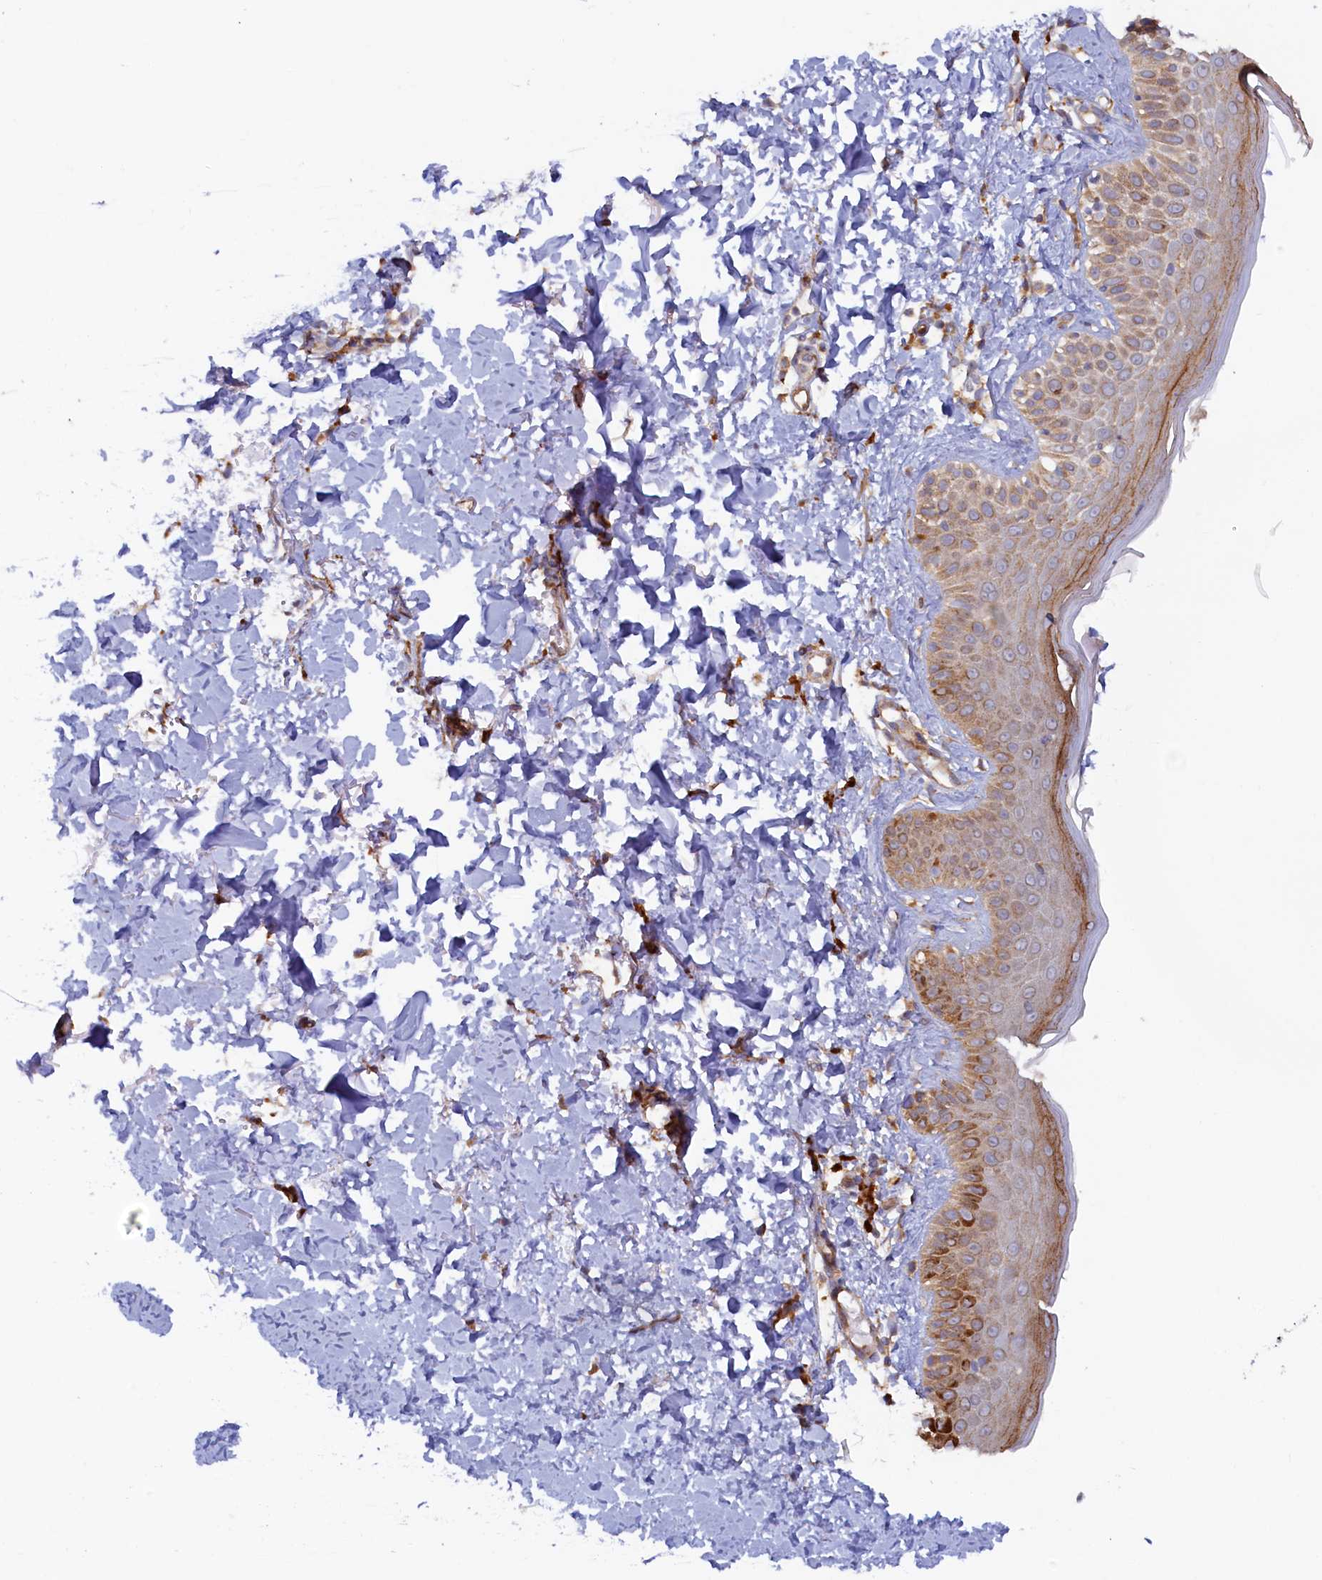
{"staining": {"intensity": "moderate", "quantity": "25%-75%", "location": "cytoplasmic/membranous"}, "tissue": "skin", "cell_type": "Fibroblasts", "image_type": "normal", "snomed": [{"axis": "morphology", "description": "Normal tissue, NOS"}, {"axis": "topography", "description": "Skin"}], "caption": "Immunohistochemistry (IHC) image of normal human skin stained for a protein (brown), which shows medium levels of moderate cytoplasmic/membranous positivity in about 25%-75% of fibroblasts.", "gene": "STX12", "patient": {"sex": "male", "age": 52}}